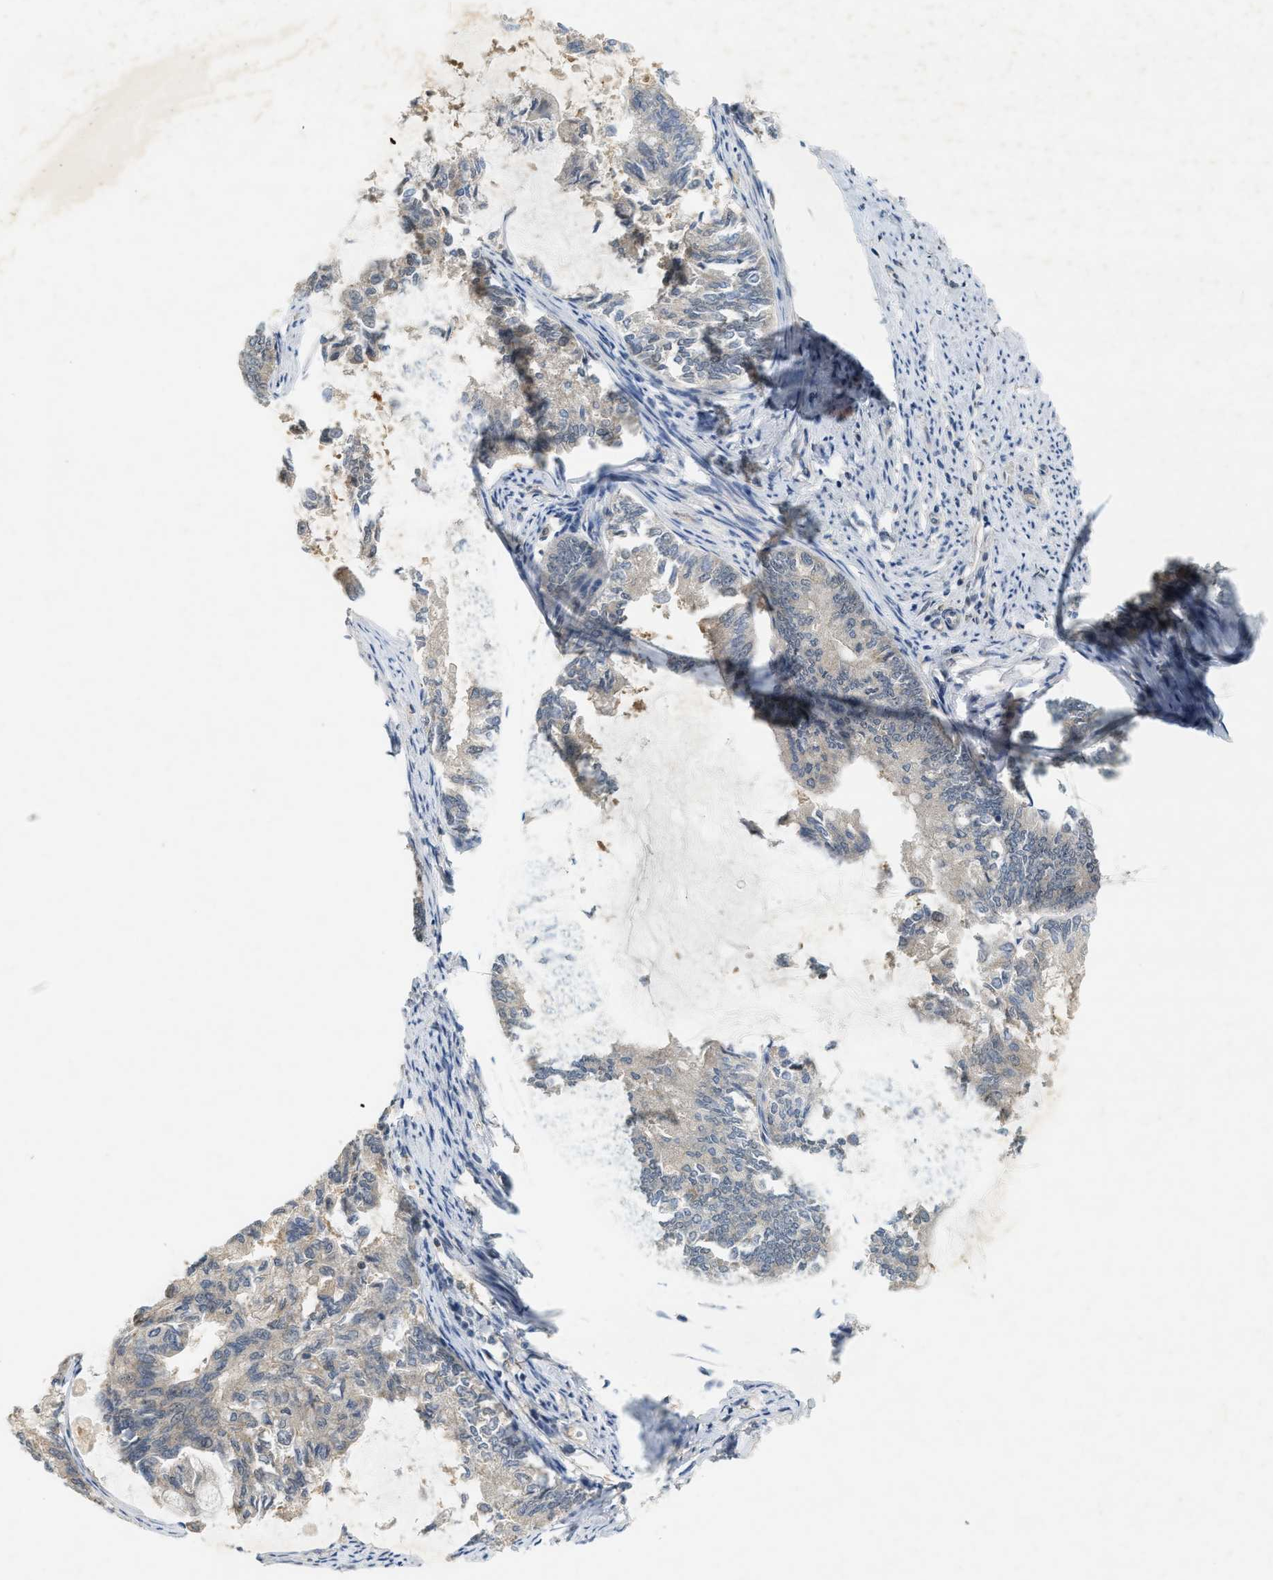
{"staining": {"intensity": "negative", "quantity": "none", "location": "none"}, "tissue": "endometrial cancer", "cell_type": "Tumor cells", "image_type": "cancer", "snomed": [{"axis": "morphology", "description": "Adenocarcinoma, NOS"}, {"axis": "topography", "description": "Endometrium"}], "caption": "Tumor cells are negative for protein expression in human endometrial cancer. (IHC, brightfield microscopy, high magnification).", "gene": "PDCL3", "patient": {"sex": "female", "age": 86}}